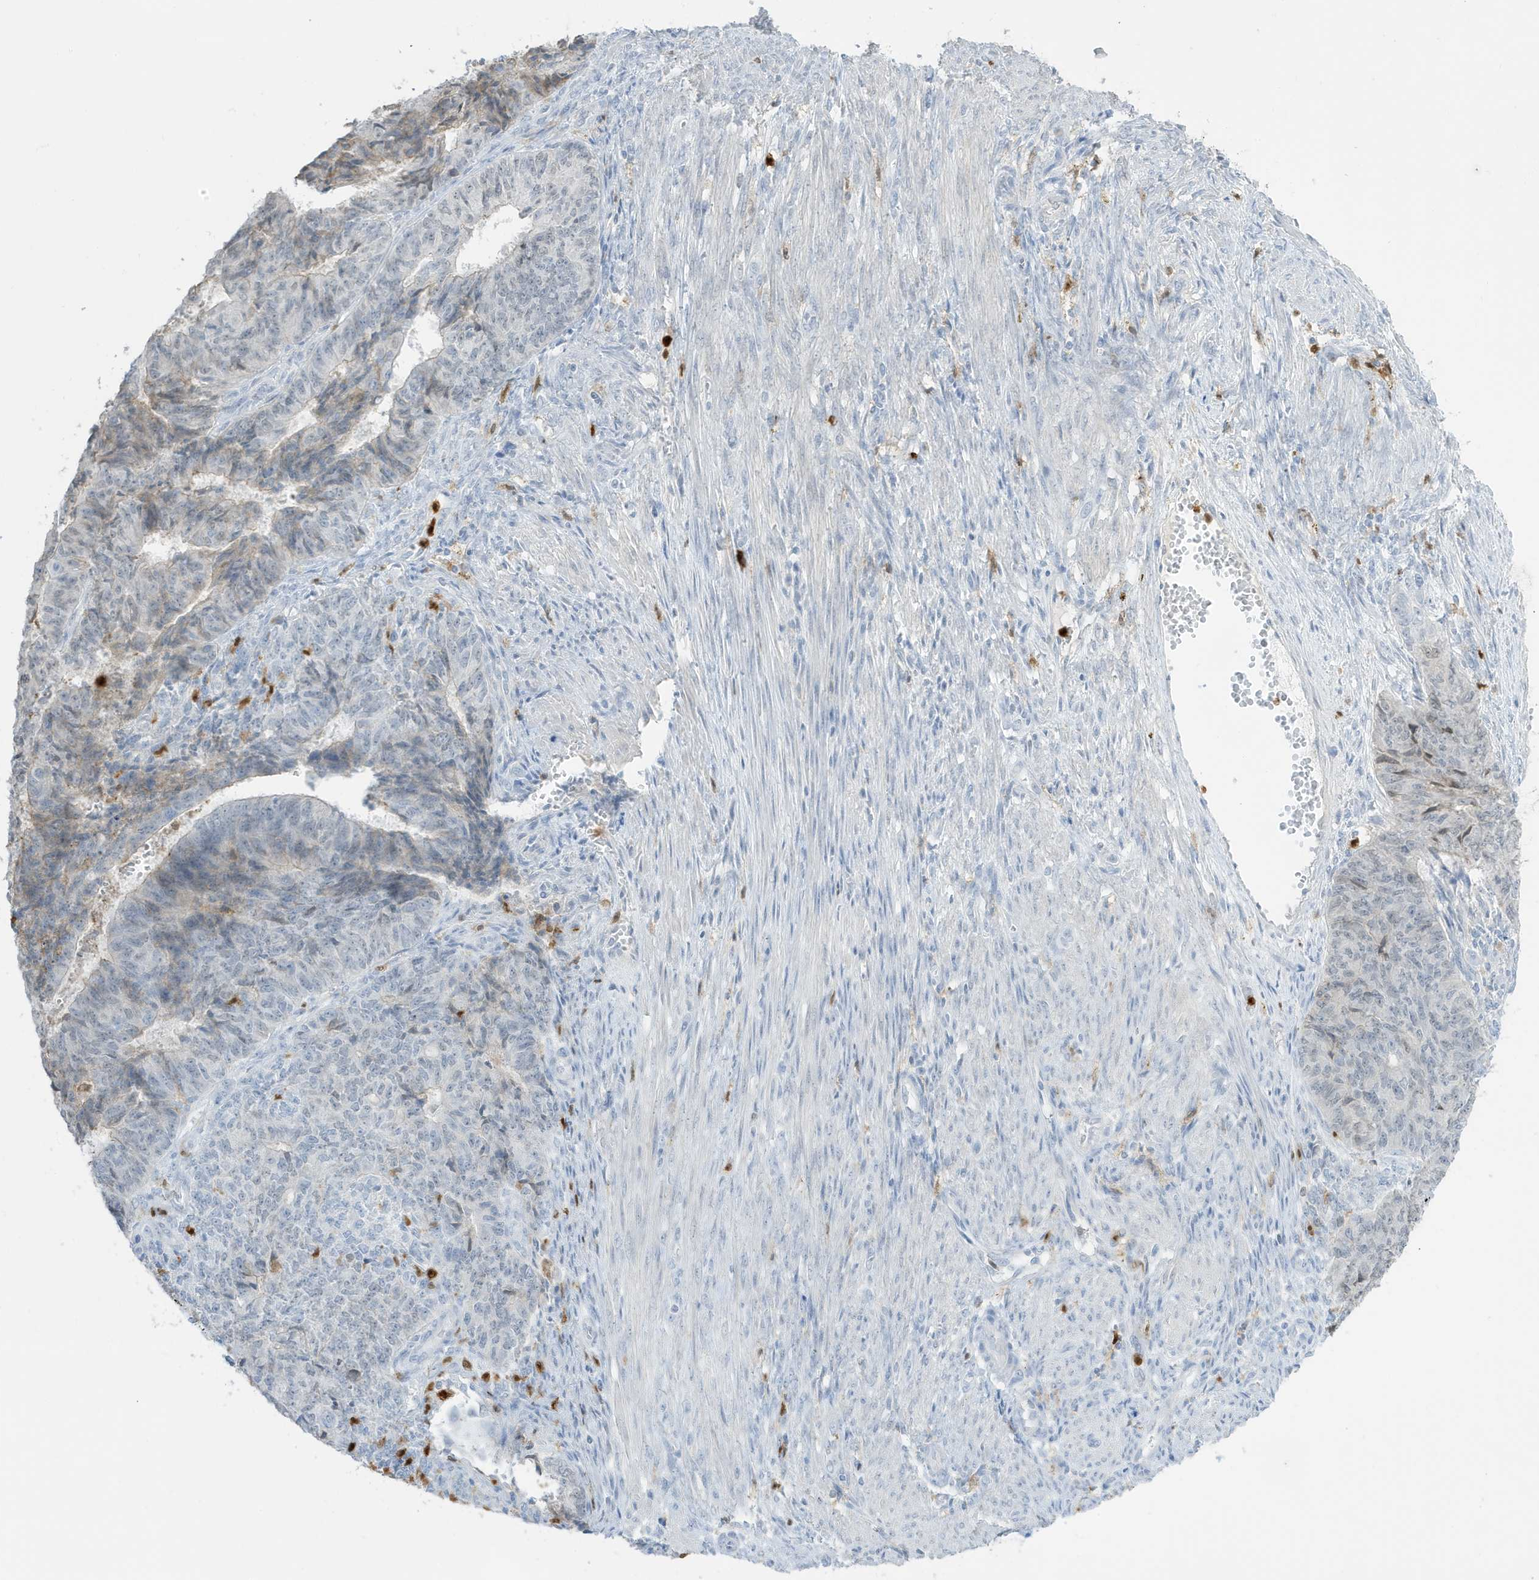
{"staining": {"intensity": "negative", "quantity": "none", "location": "none"}, "tissue": "endometrial cancer", "cell_type": "Tumor cells", "image_type": "cancer", "snomed": [{"axis": "morphology", "description": "Adenocarcinoma, NOS"}, {"axis": "topography", "description": "Endometrium"}], "caption": "Photomicrograph shows no protein positivity in tumor cells of endometrial cancer (adenocarcinoma) tissue. (Stains: DAB immunohistochemistry with hematoxylin counter stain, Microscopy: brightfield microscopy at high magnification).", "gene": "GCA", "patient": {"sex": "female", "age": 32}}